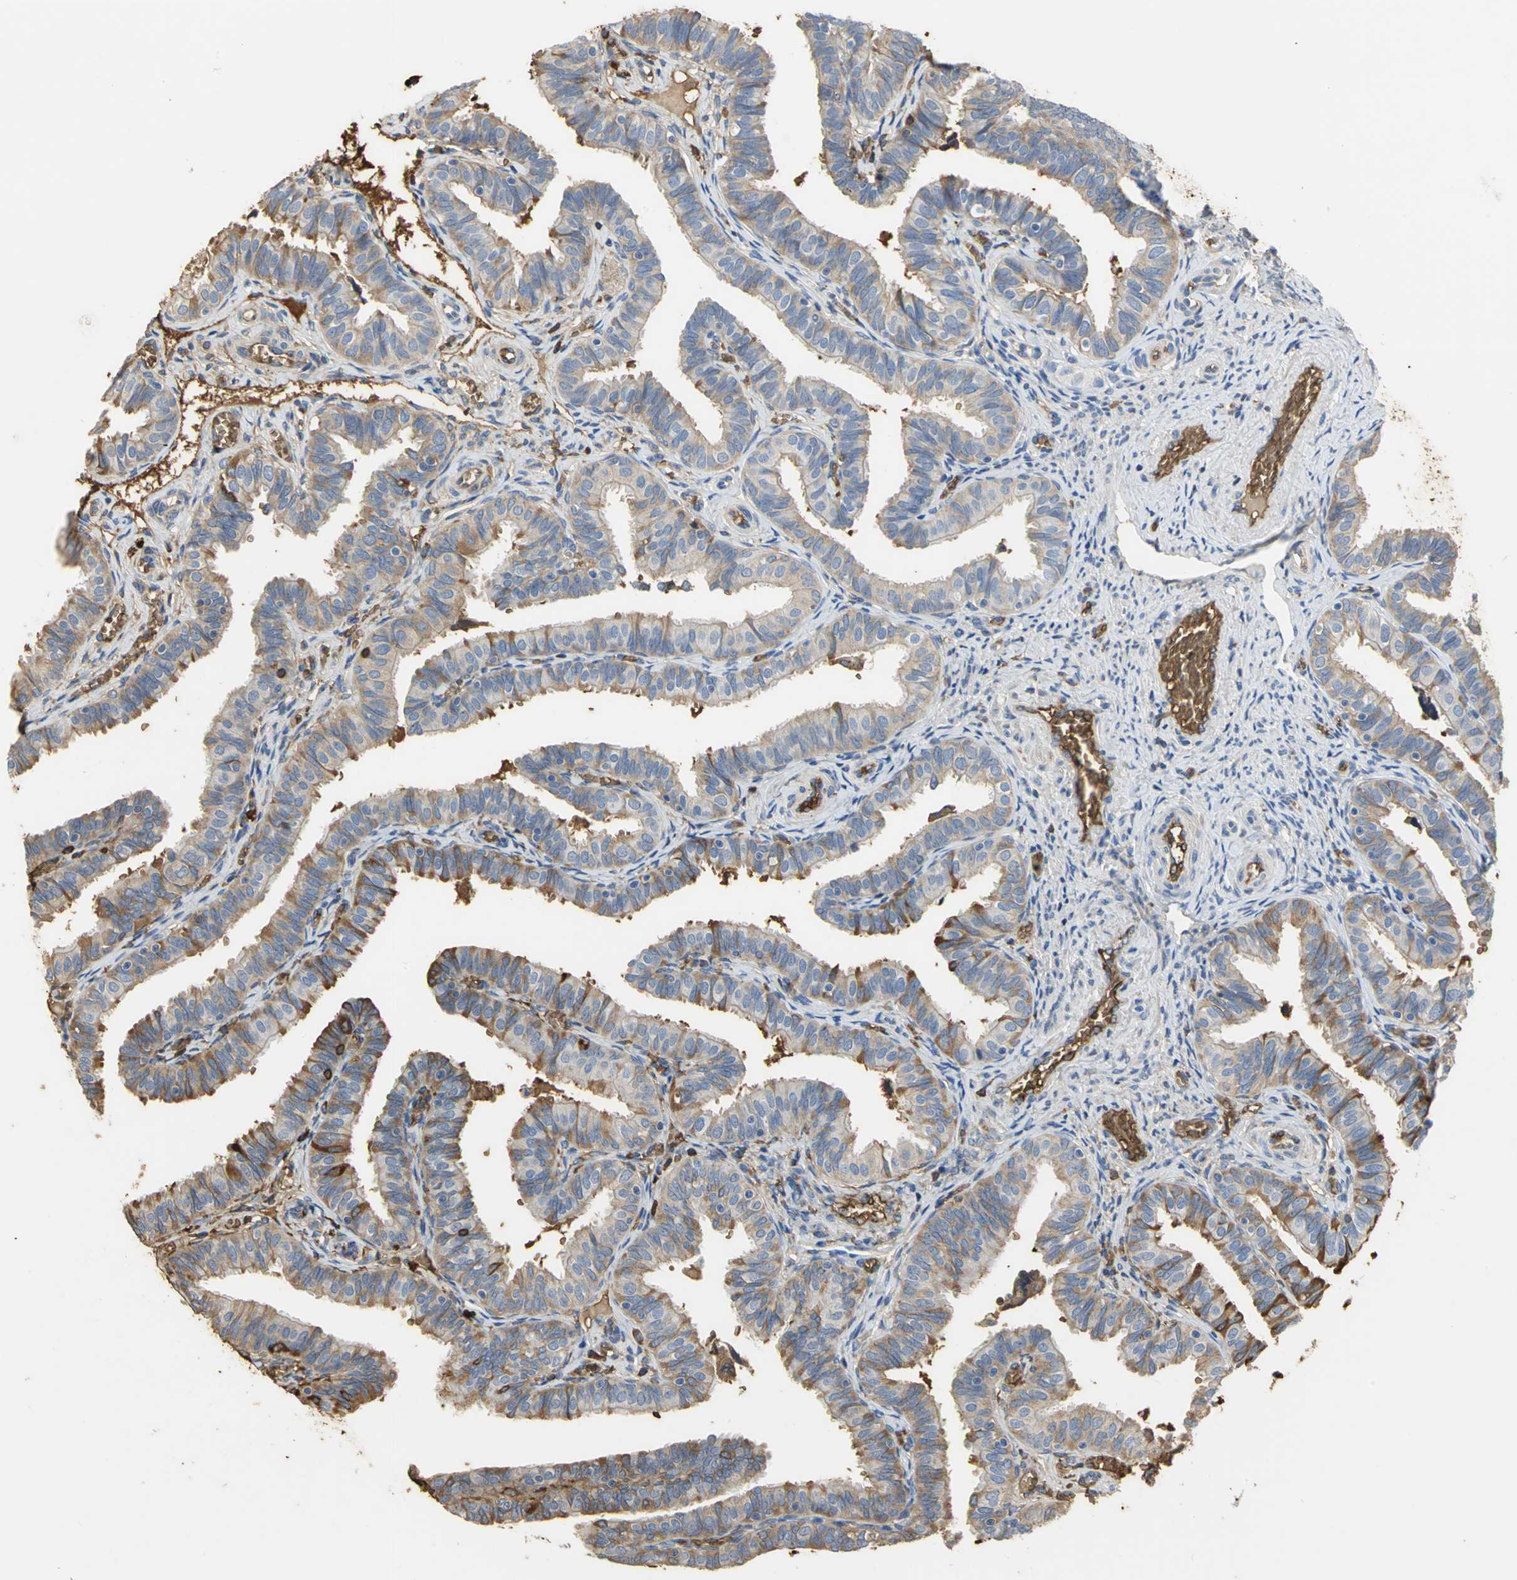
{"staining": {"intensity": "moderate", "quantity": "25%-75%", "location": "cytoplasmic/membranous"}, "tissue": "fallopian tube", "cell_type": "Glandular cells", "image_type": "normal", "snomed": [{"axis": "morphology", "description": "Normal tissue, NOS"}, {"axis": "topography", "description": "Fallopian tube"}], "caption": "About 25%-75% of glandular cells in normal human fallopian tube show moderate cytoplasmic/membranous protein staining as visualized by brown immunohistochemical staining.", "gene": "TREM1", "patient": {"sex": "female", "age": 46}}